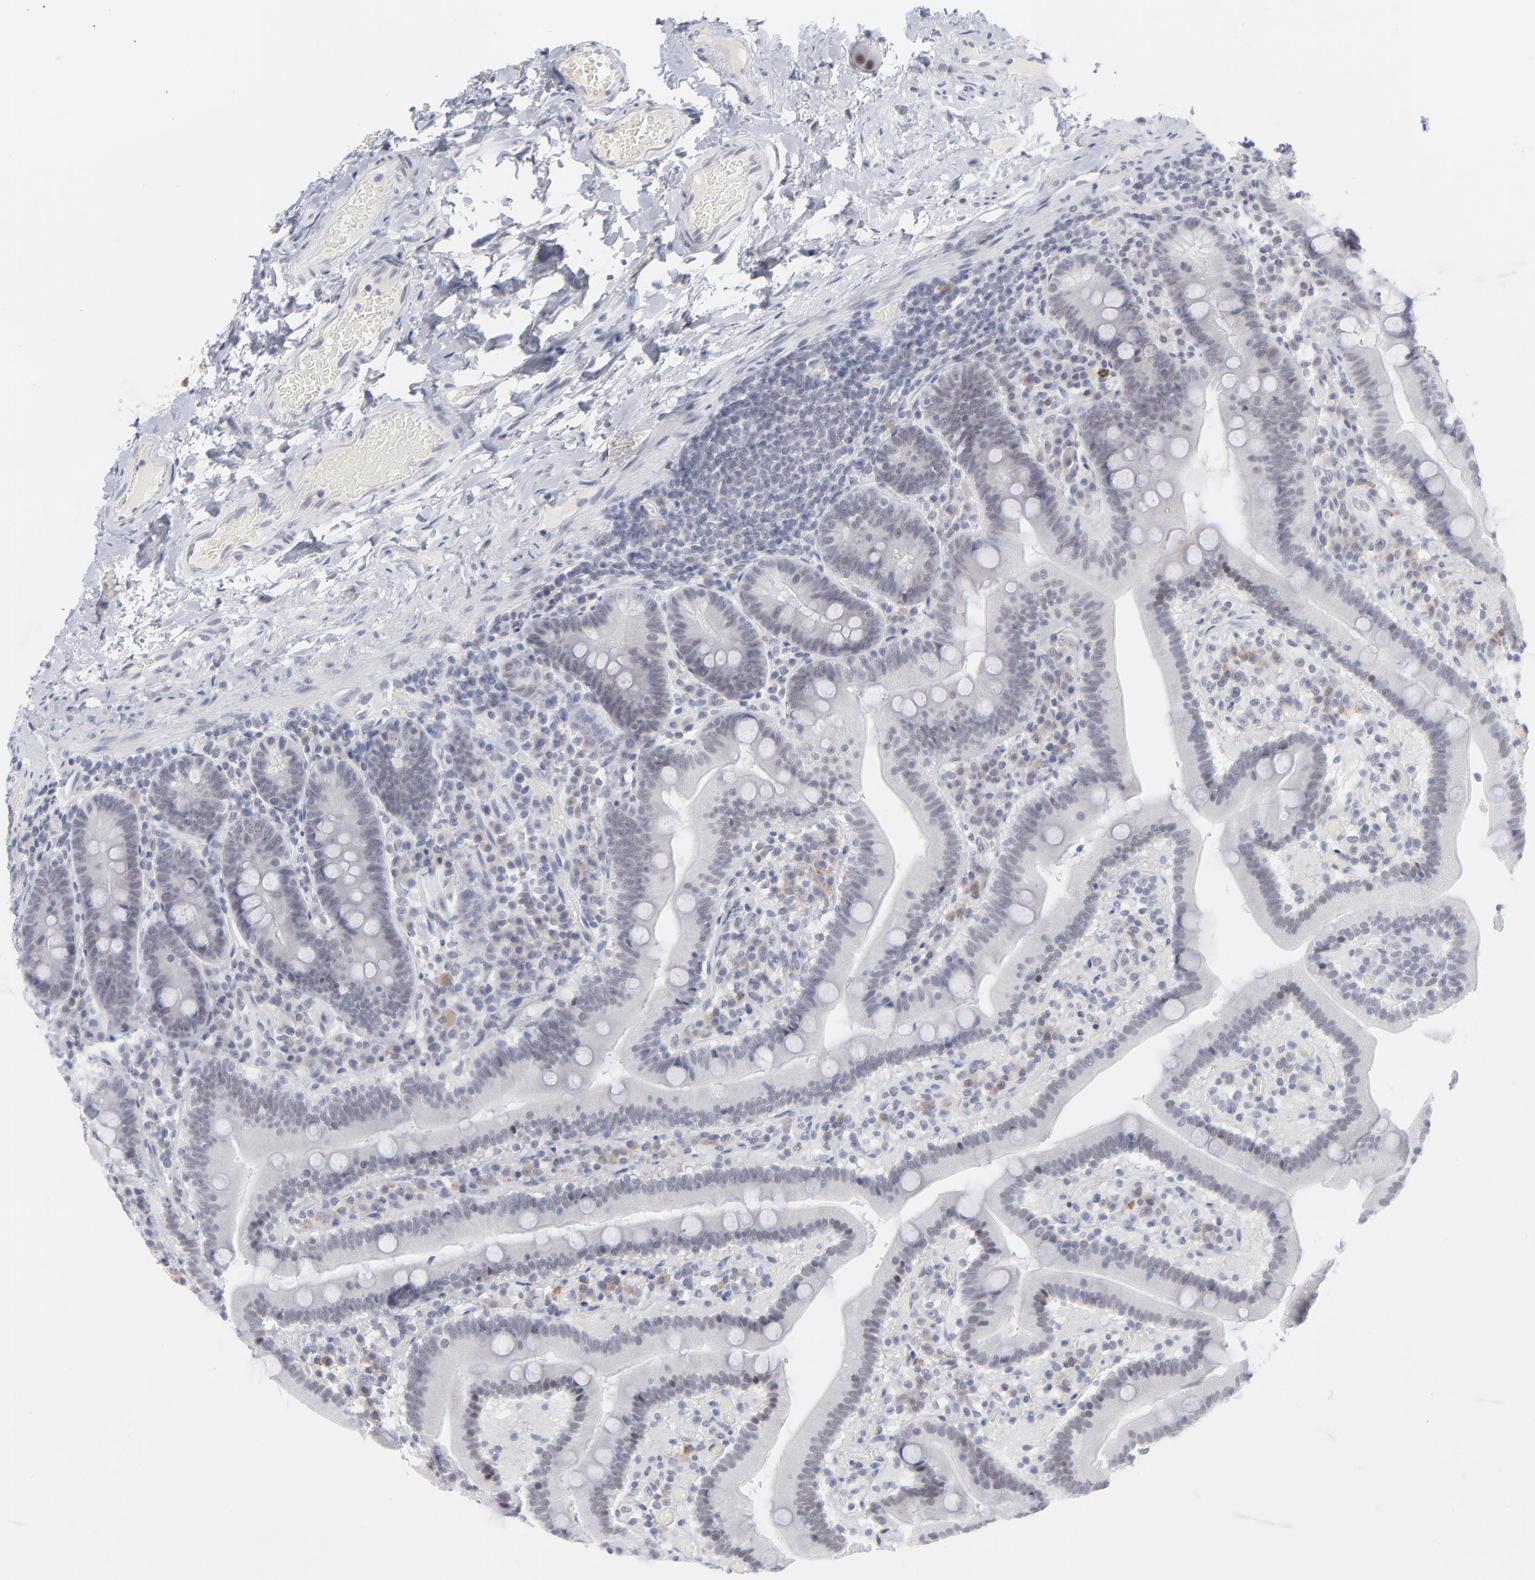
{"staining": {"intensity": "negative", "quantity": "none", "location": "none"}, "tissue": "duodenum", "cell_type": "Glandular cells", "image_type": "normal", "snomed": [{"axis": "morphology", "description": "Normal tissue, NOS"}, {"axis": "topography", "description": "Duodenum"}], "caption": "DAB immunohistochemical staining of normal human duodenum reveals no significant staining in glandular cells.", "gene": "CCR2", "patient": {"sex": "male", "age": 66}}